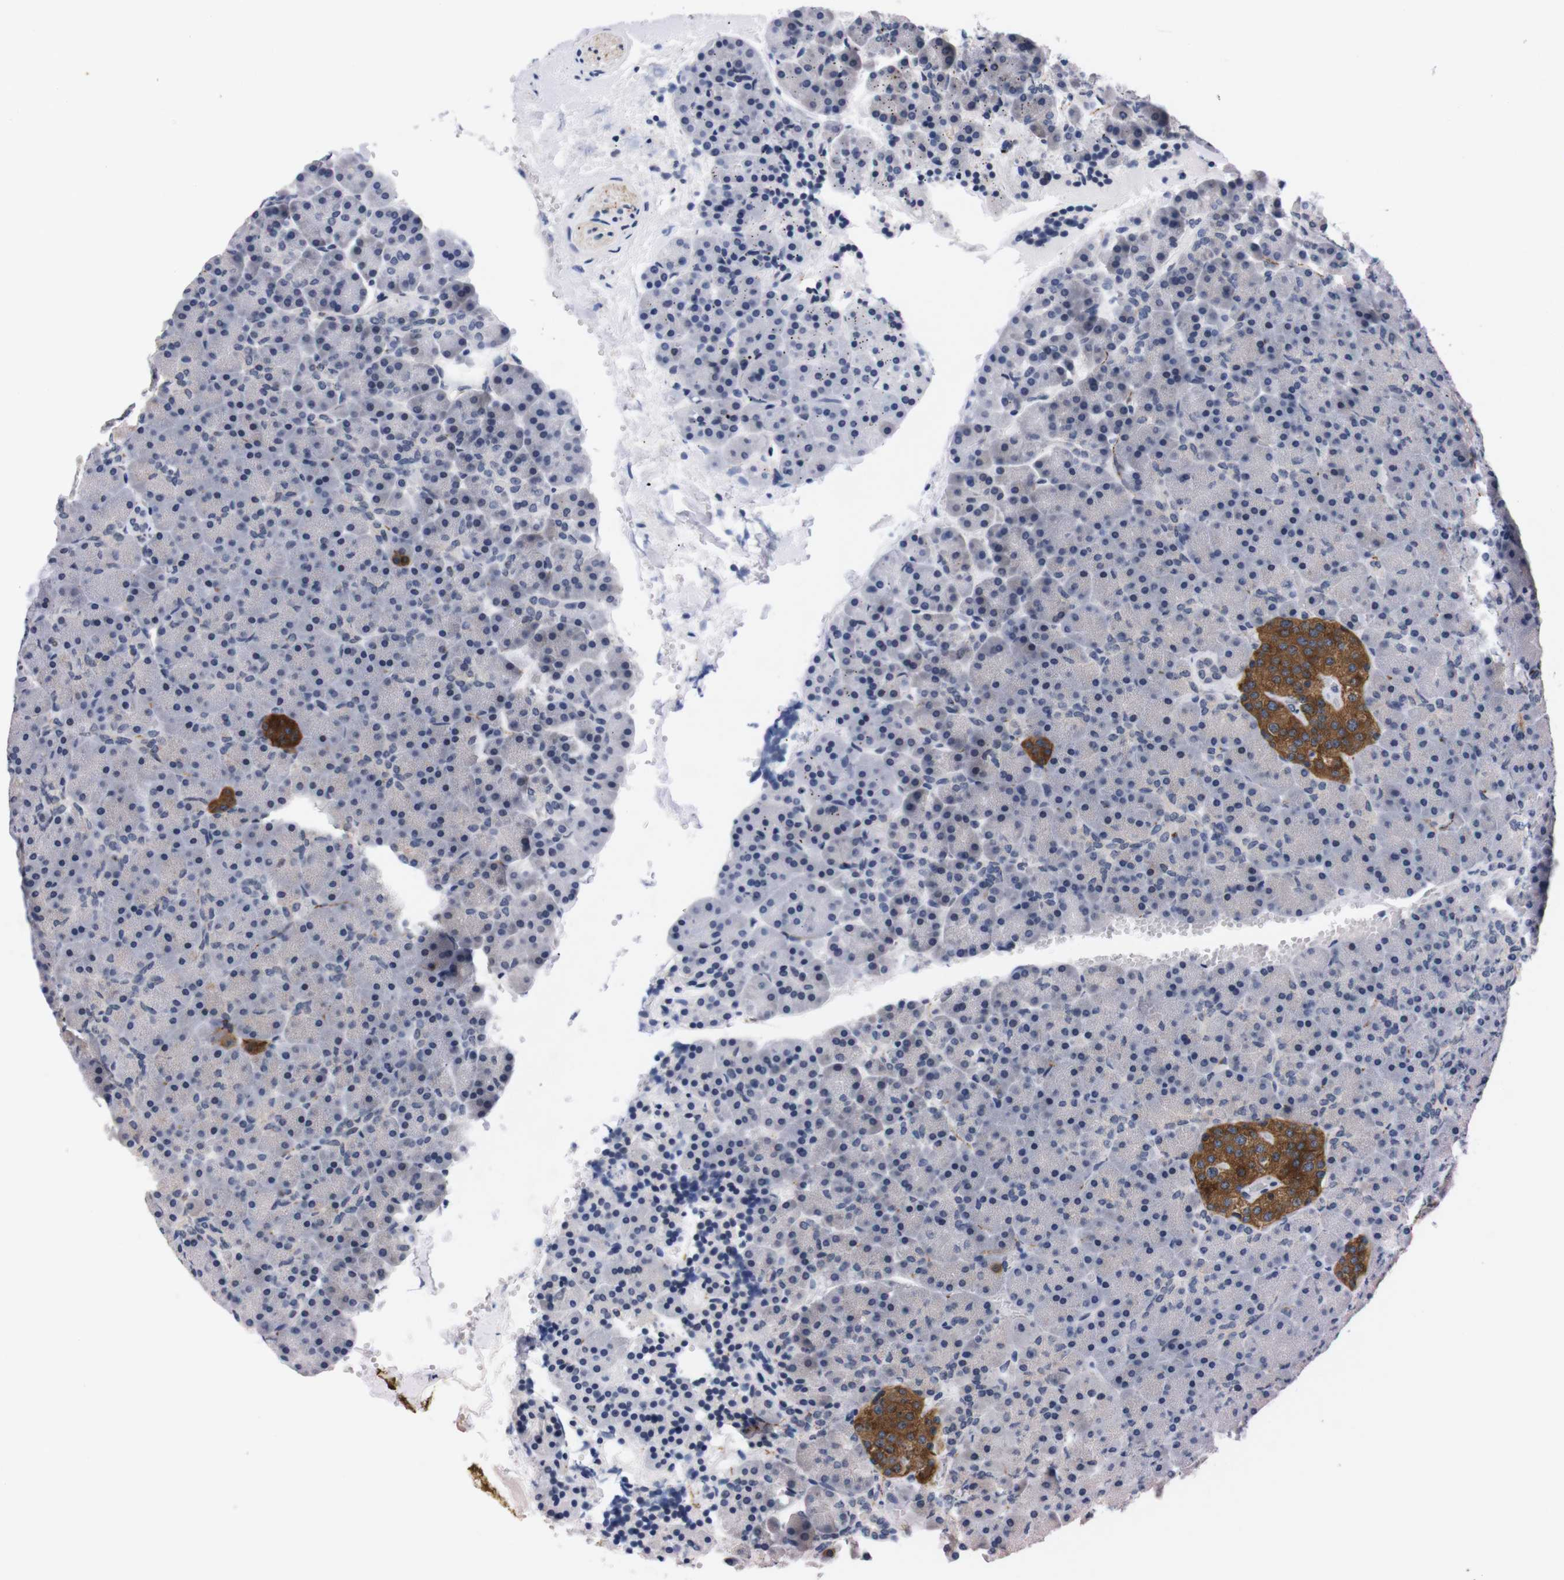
{"staining": {"intensity": "negative", "quantity": "none", "location": "none"}, "tissue": "pancreas", "cell_type": "Exocrine glandular cells", "image_type": "normal", "snomed": [{"axis": "morphology", "description": "Normal tissue, NOS"}, {"axis": "topography", "description": "Pancreas"}], "caption": "A high-resolution photomicrograph shows immunohistochemistry staining of benign pancreas, which exhibits no significant positivity in exocrine glandular cells.", "gene": "TNFRSF21", "patient": {"sex": "female", "age": 35}}